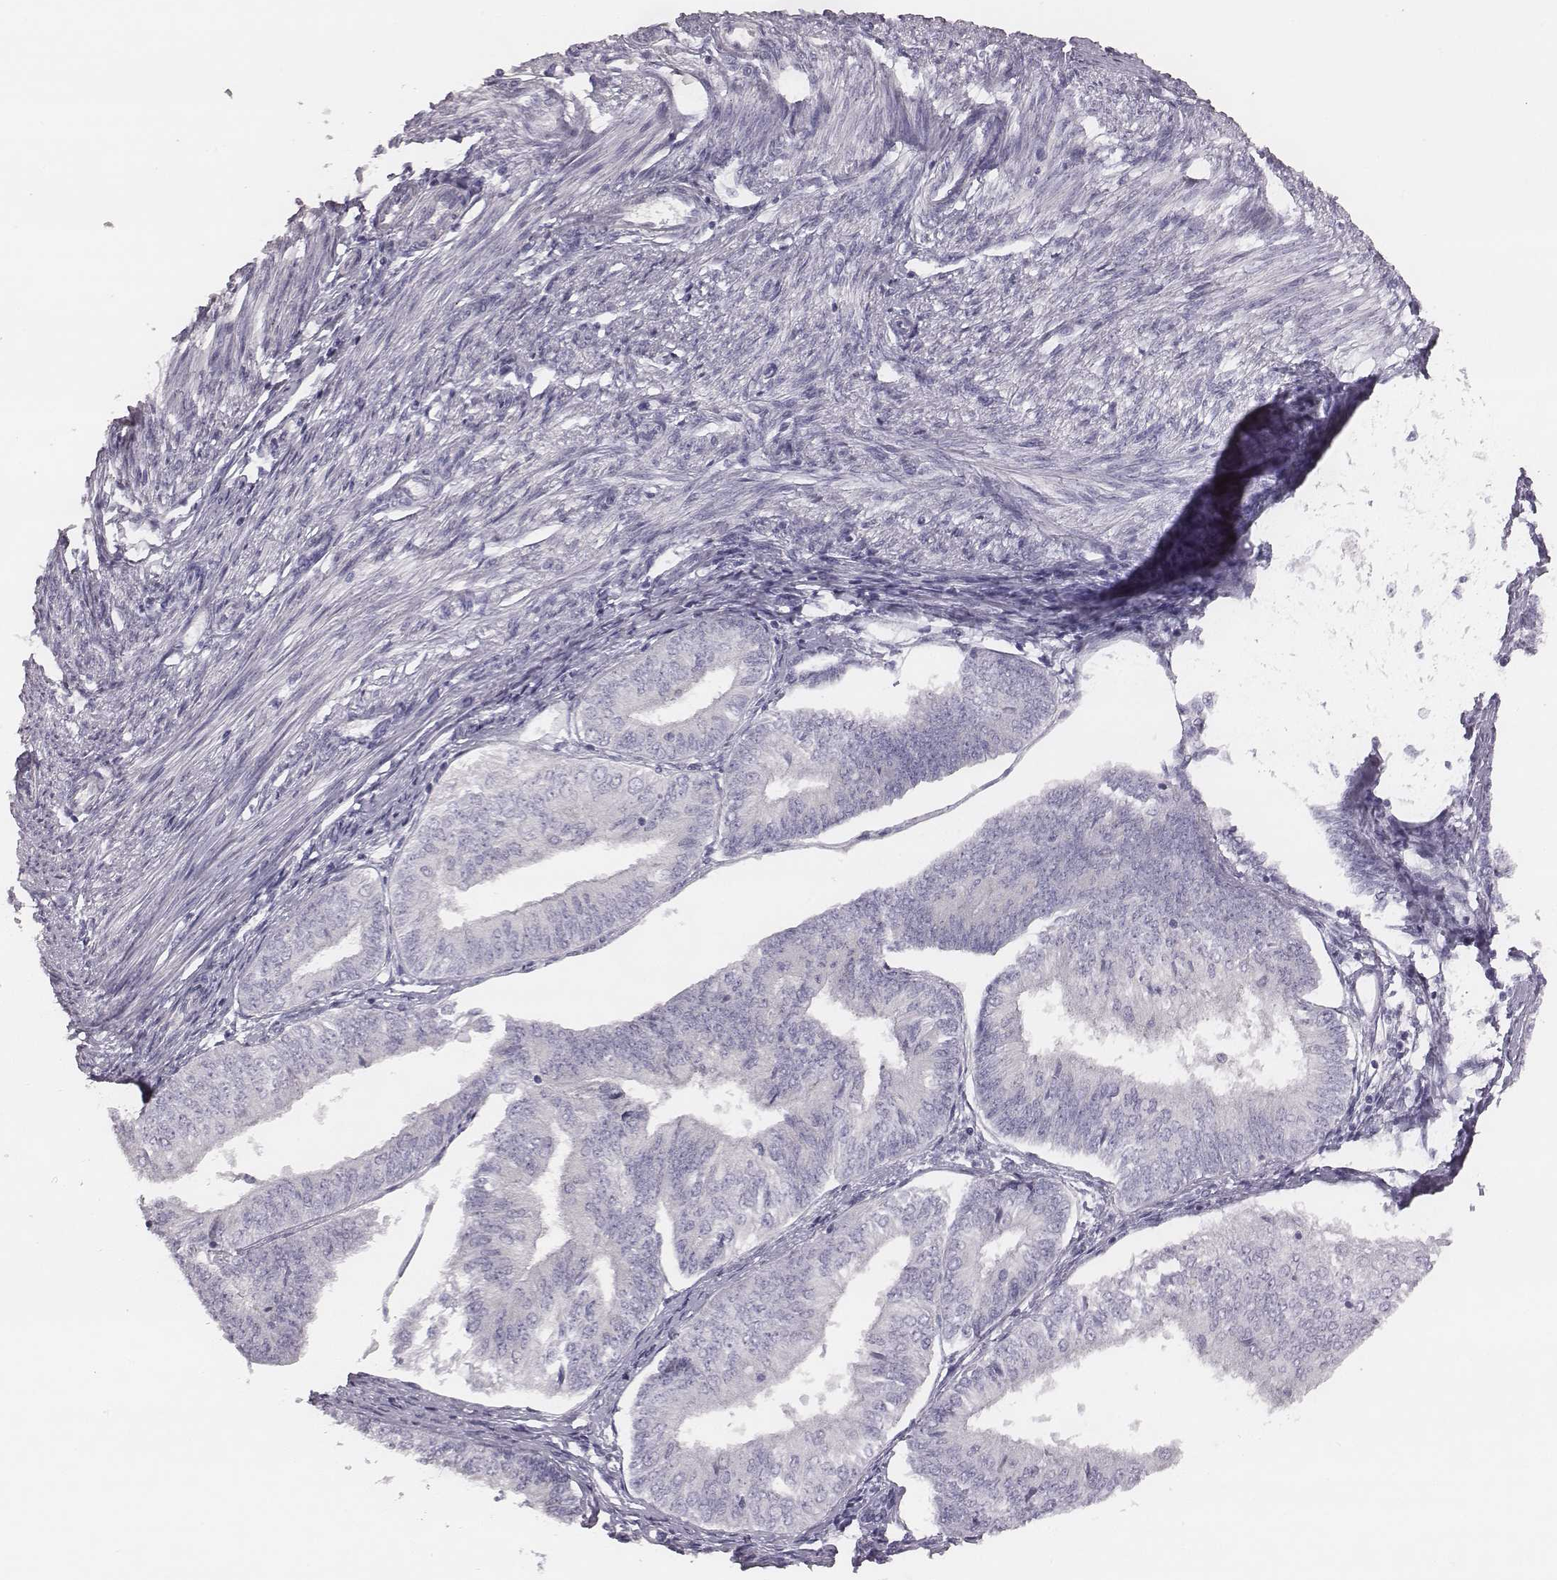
{"staining": {"intensity": "negative", "quantity": "none", "location": "none"}, "tissue": "endometrial cancer", "cell_type": "Tumor cells", "image_type": "cancer", "snomed": [{"axis": "morphology", "description": "Adenocarcinoma, NOS"}, {"axis": "topography", "description": "Endometrium"}], "caption": "A high-resolution photomicrograph shows immunohistochemistry staining of endometrial adenocarcinoma, which reveals no significant positivity in tumor cells.", "gene": "KCNJ12", "patient": {"sex": "female", "age": 58}}